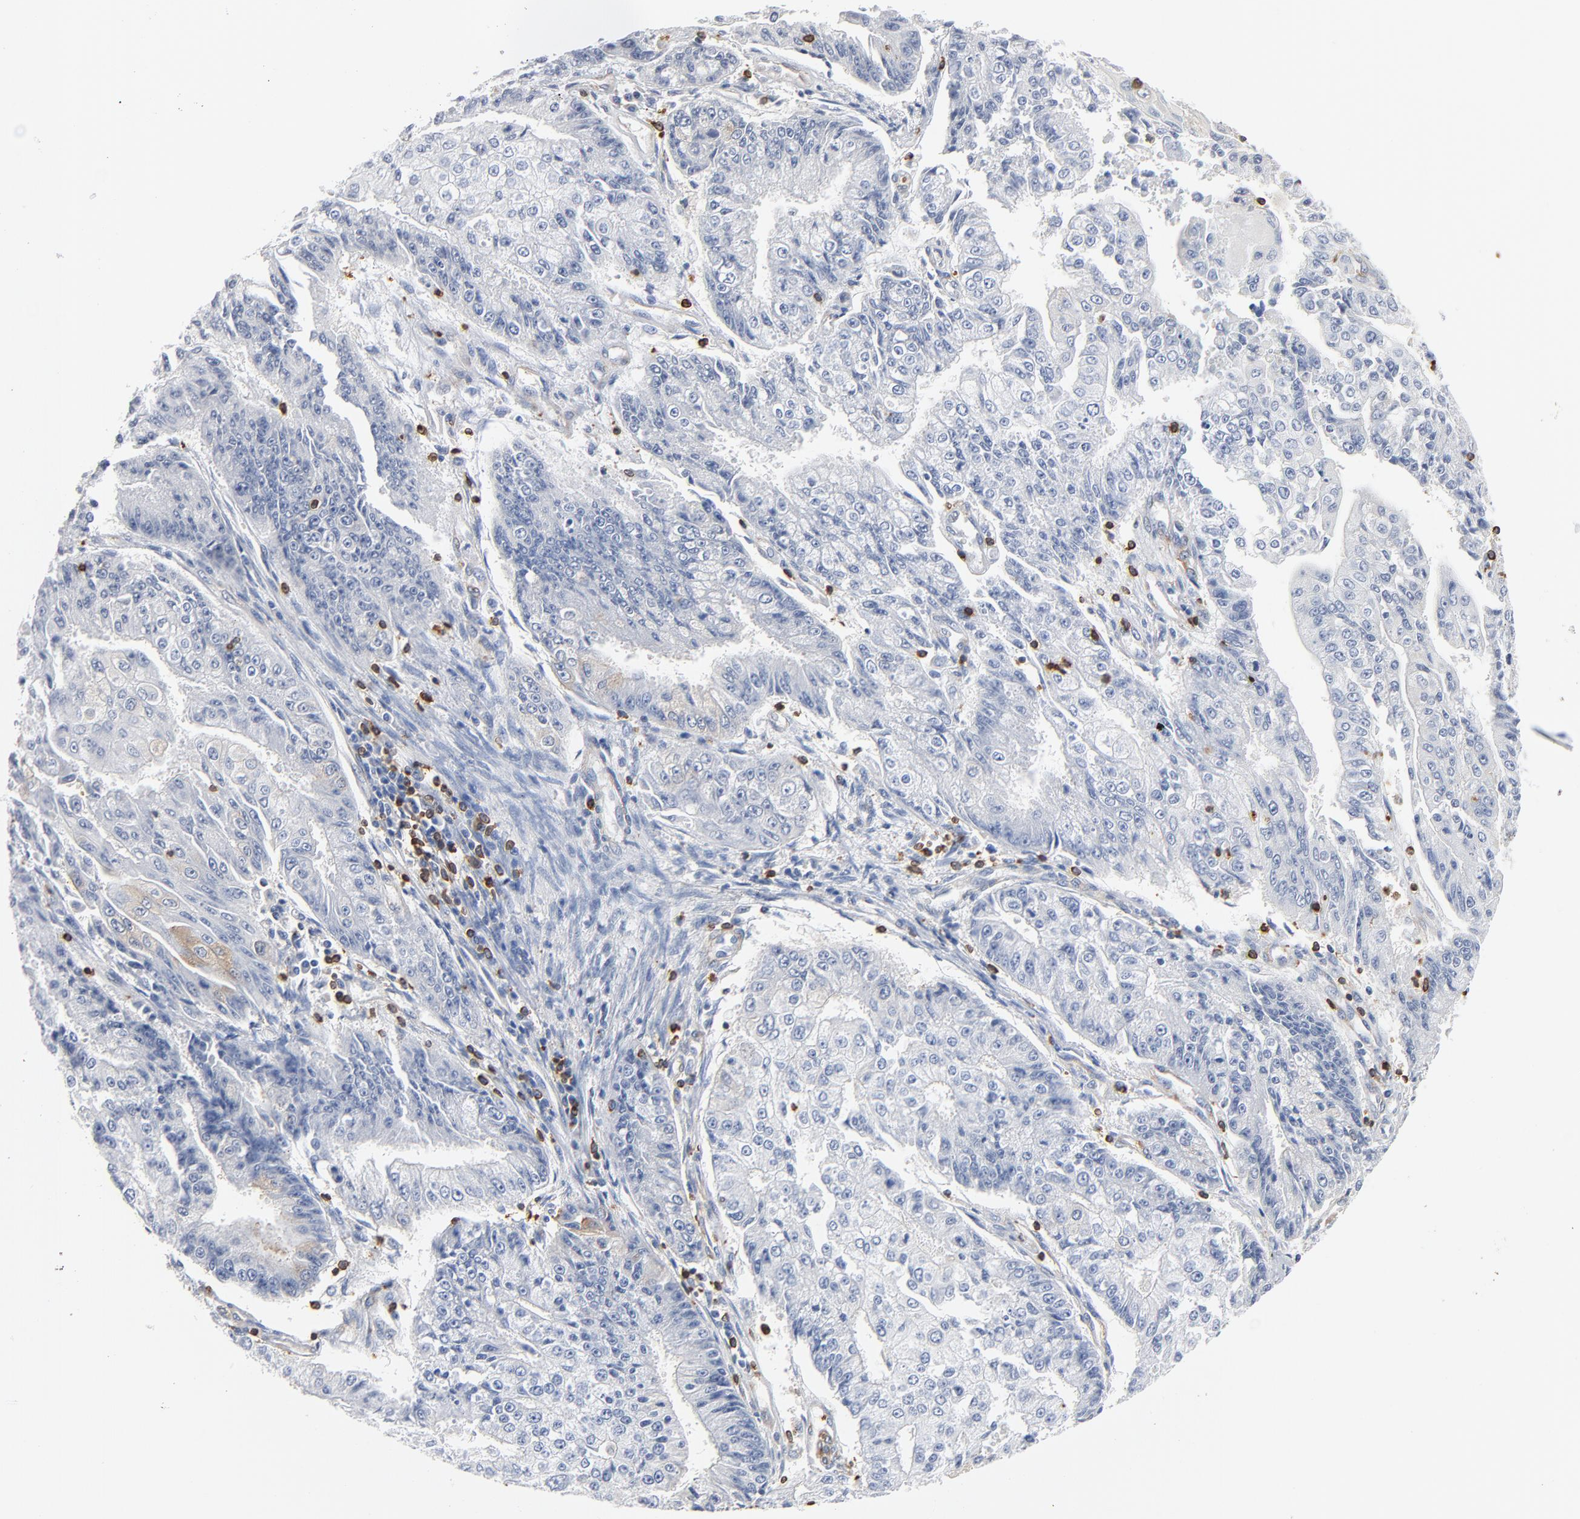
{"staining": {"intensity": "negative", "quantity": "none", "location": "none"}, "tissue": "endometrial cancer", "cell_type": "Tumor cells", "image_type": "cancer", "snomed": [{"axis": "morphology", "description": "Adenocarcinoma, NOS"}, {"axis": "topography", "description": "Endometrium"}], "caption": "DAB (3,3'-diaminobenzidine) immunohistochemical staining of human adenocarcinoma (endometrial) displays no significant expression in tumor cells. (DAB IHC, high magnification).", "gene": "SH3KBP1", "patient": {"sex": "female", "age": 75}}